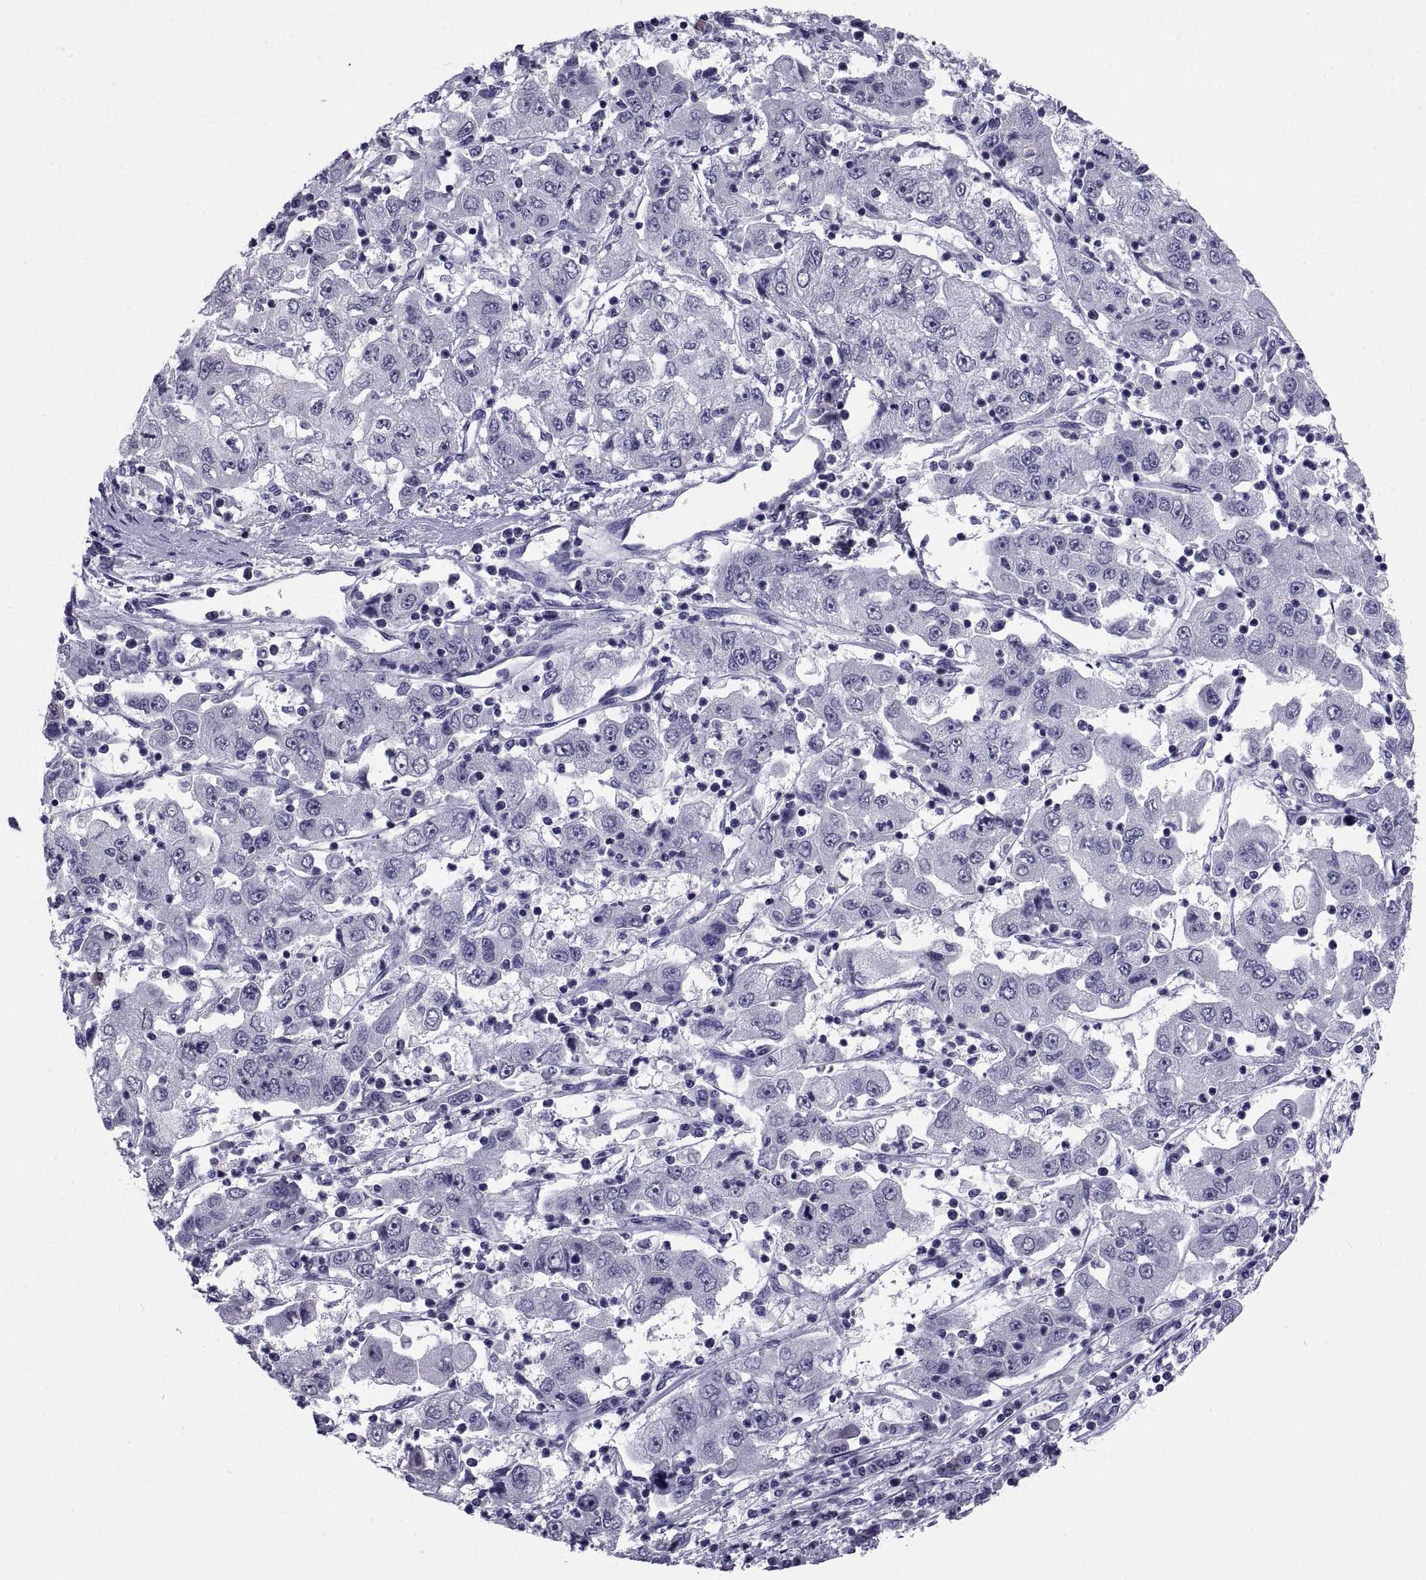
{"staining": {"intensity": "negative", "quantity": "none", "location": "none"}, "tissue": "cervical cancer", "cell_type": "Tumor cells", "image_type": "cancer", "snomed": [{"axis": "morphology", "description": "Squamous cell carcinoma, NOS"}, {"axis": "topography", "description": "Cervix"}], "caption": "This is an IHC histopathology image of cervical cancer (squamous cell carcinoma). There is no expression in tumor cells.", "gene": "TGFBR3L", "patient": {"sex": "female", "age": 36}}